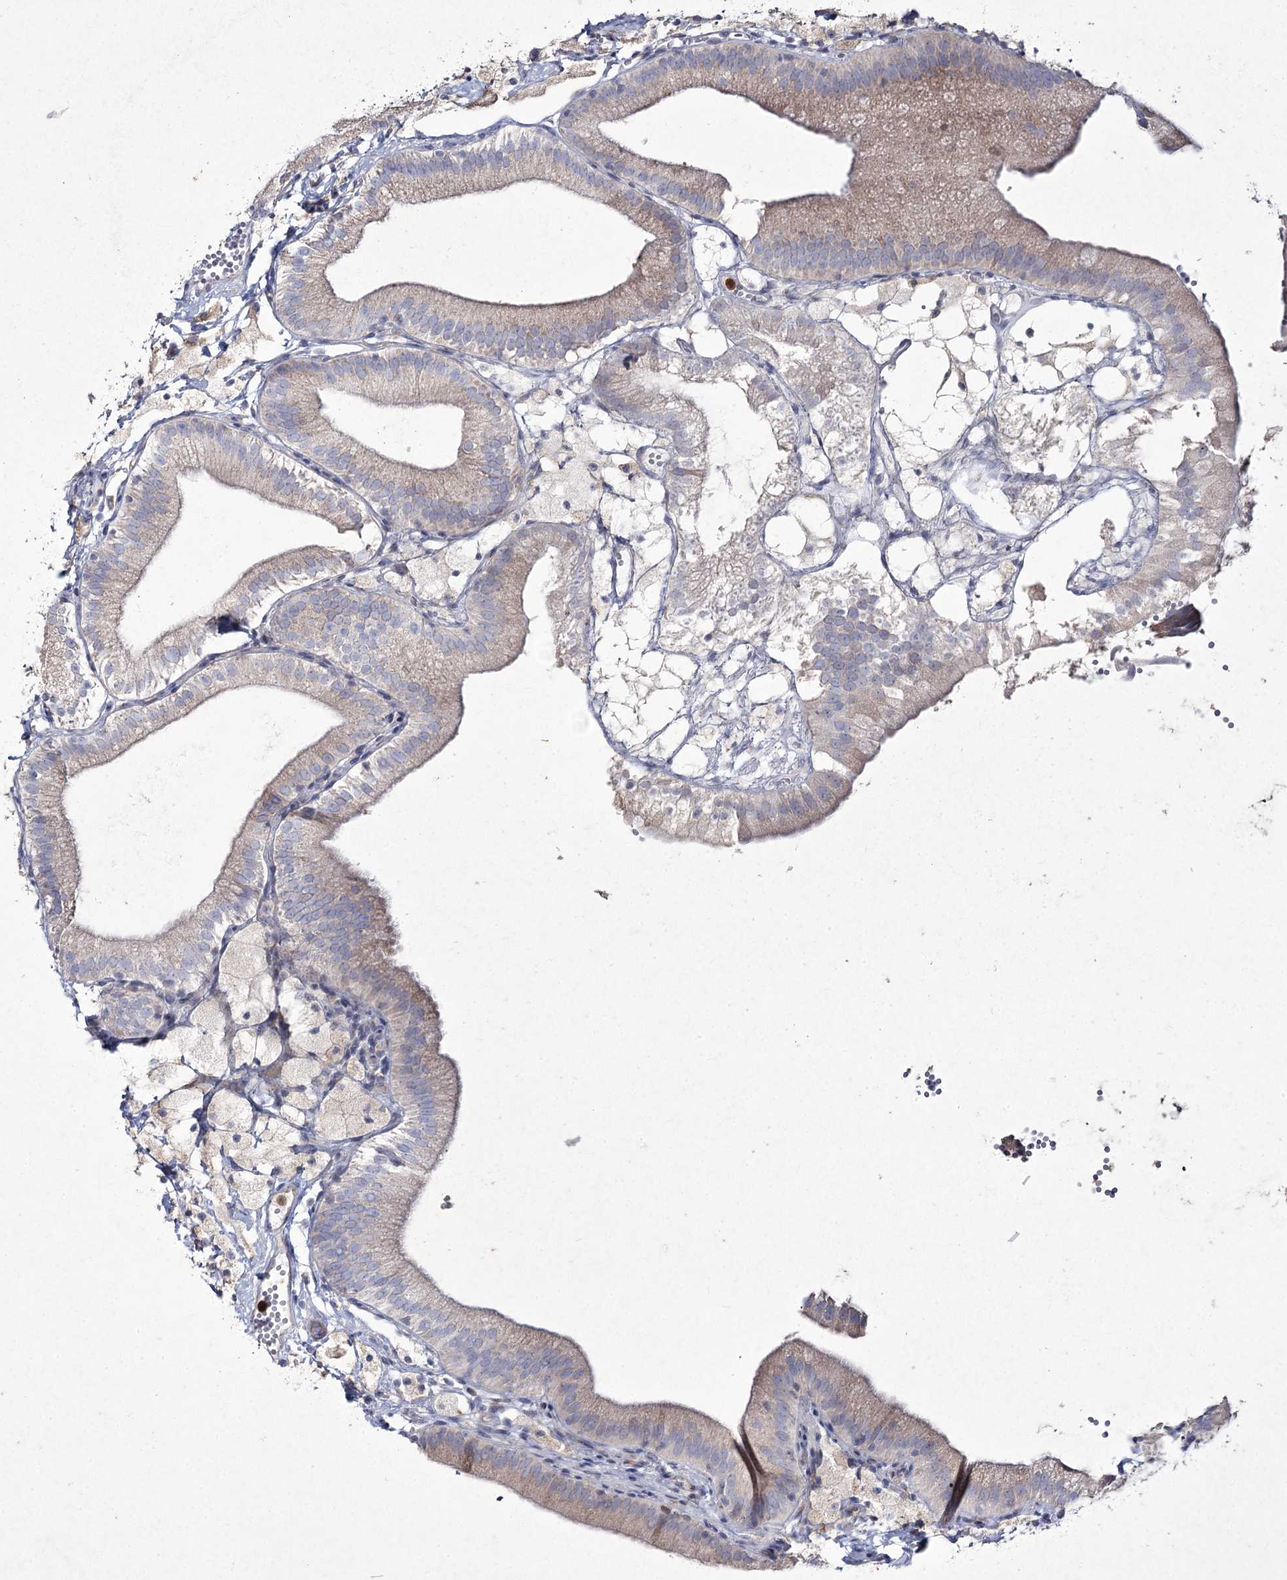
{"staining": {"intensity": "weak", "quantity": "<25%", "location": "cytoplasmic/membranous"}, "tissue": "gallbladder", "cell_type": "Glandular cells", "image_type": "normal", "snomed": [{"axis": "morphology", "description": "Normal tissue, NOS"}, {"axis": "topography", "description": "Gallbladder"}], "caption": "Image shows no protein staining in glandular cells of normal gallbladder.", "gene": "NIPAL4", "patient": {"sex": "male", "age": 55}}